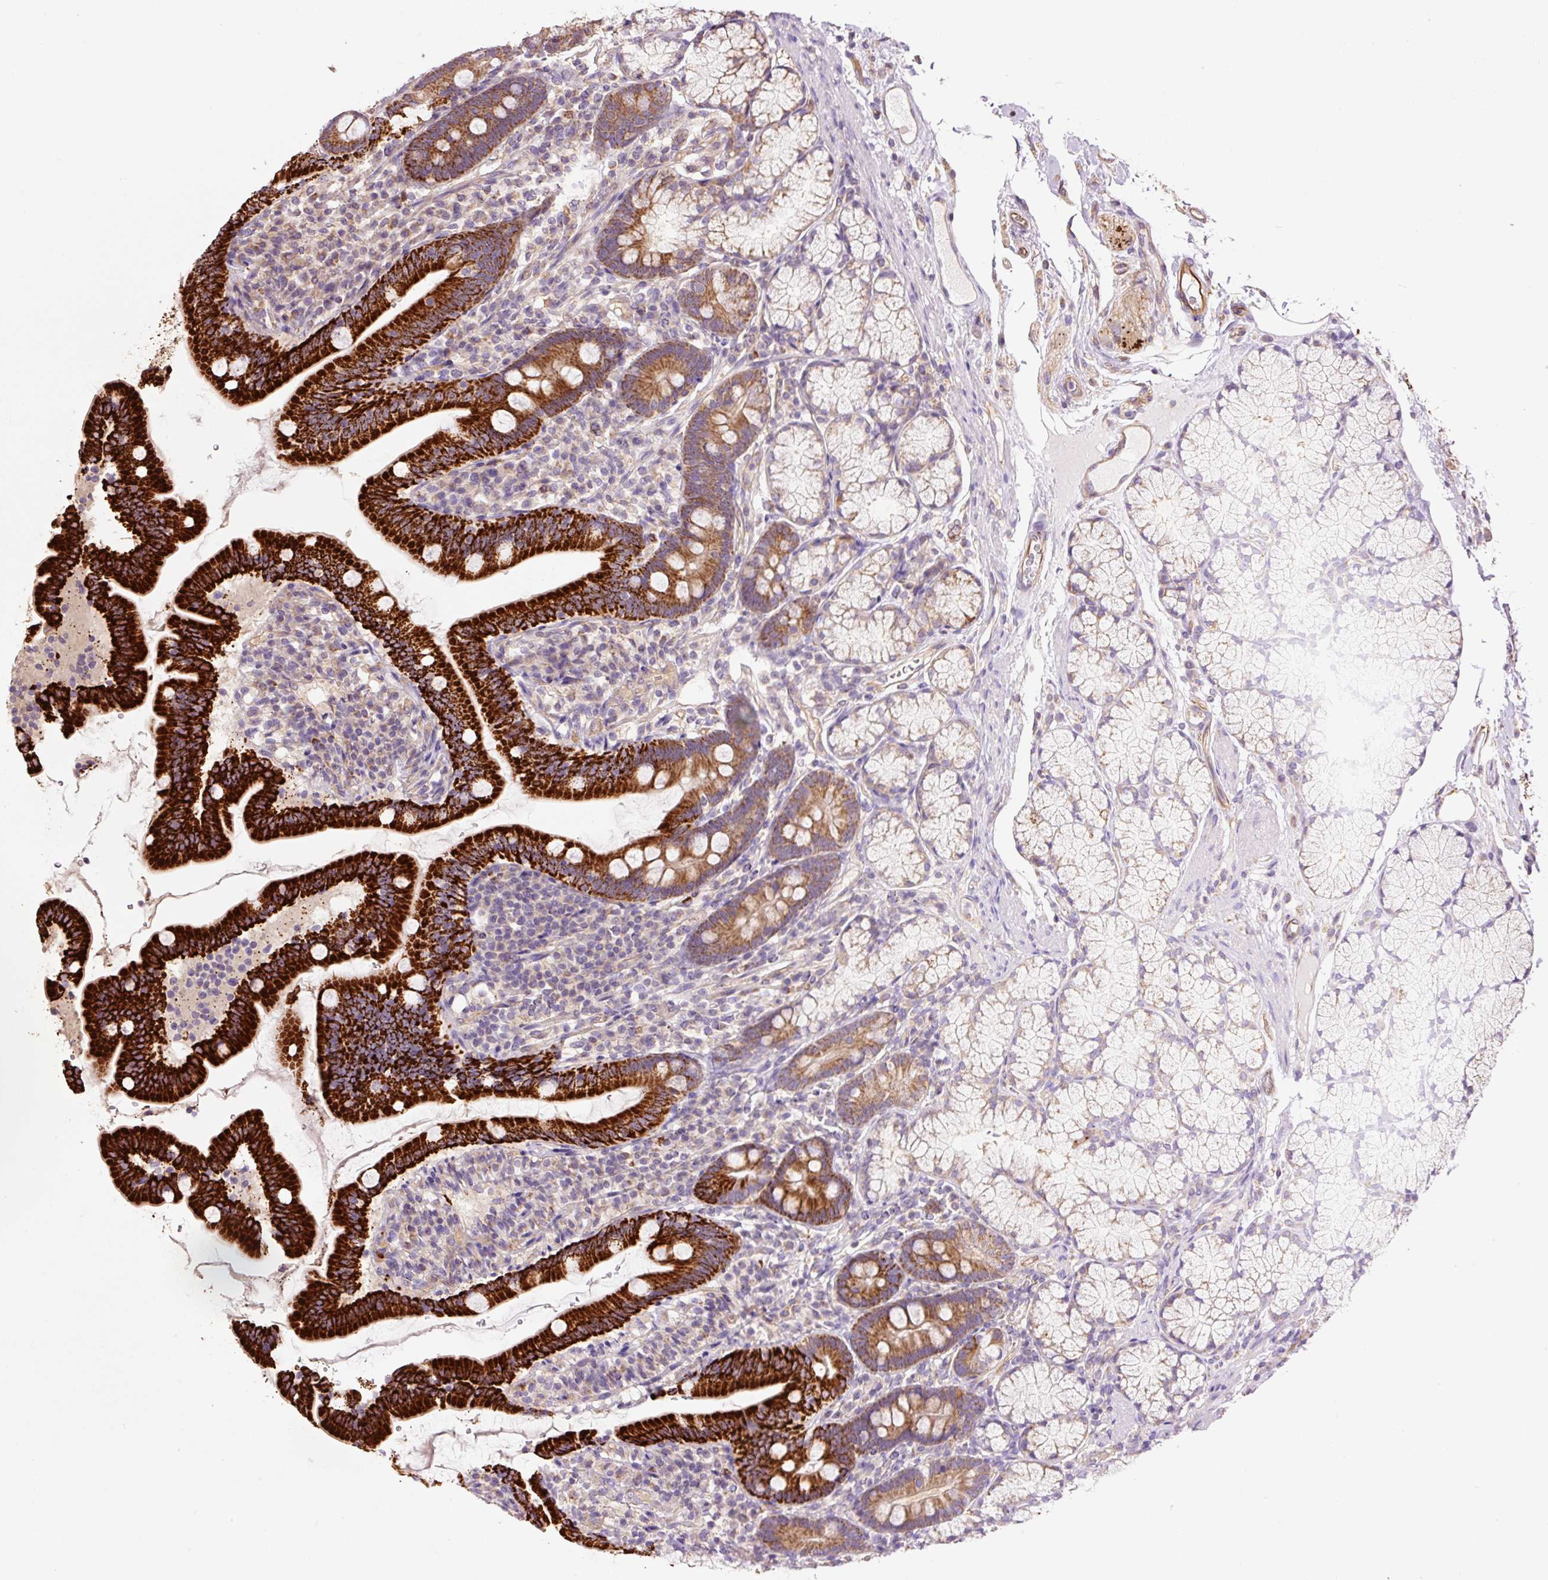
{"staining": {"intensity": "strong", "quantity": ">75%", "location": "cytoplasmic/membranous"}, "tissue": "duodenum", "cell_type": "Glandular cells", "image_type": "normal", "snomed": [{"axis": "morphology", "description": "Normal tissue, NOS"}, {"axis": "topography", "description": "Duodenum"}], "caption": "IHC of unremarkable duodenum exhibits high levels of strong cytoplasmic/membranous positivity in about >75% of glandular cells.", "gene": "PCK2", "patient": {"sex": "female", "age": 67}}